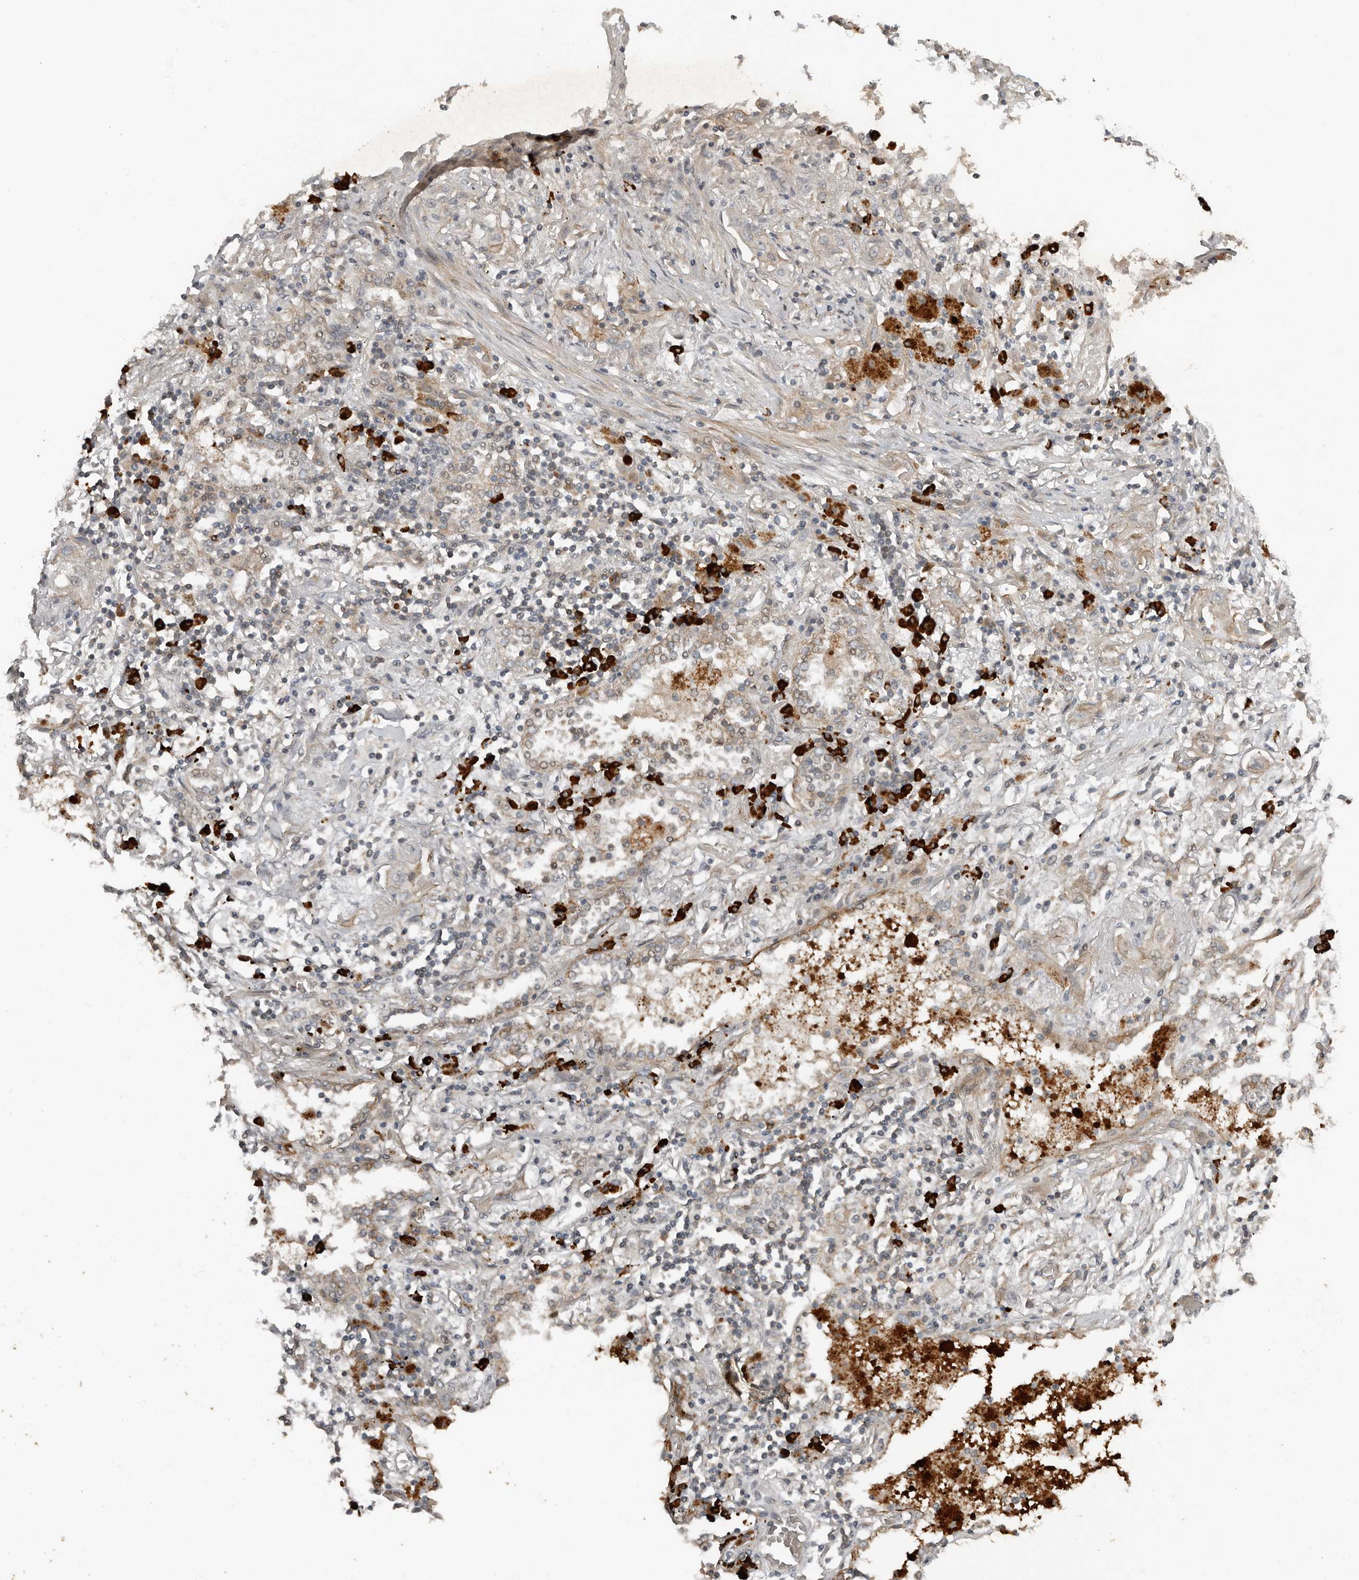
{"staining": {"intensity": "weak", "quantity": "<25%", "location": "cytoplasmic/membranous"}, "tissue": "lung cancer", "cell_type": "Tumor cells", "image_type": "cancer", "snomed": [{"axis": "morphology", "description": "Squamous cell carcinoma, NOS"}, {"axis": "topography", "description": "Lung"}], "caption": "DAB immunohistochemical staining of human lung squamous cell carcinoma displays no significant staining in tumor cells.", "gene": "TEAD3", "patient": {"sex": "female", "age": 47}}